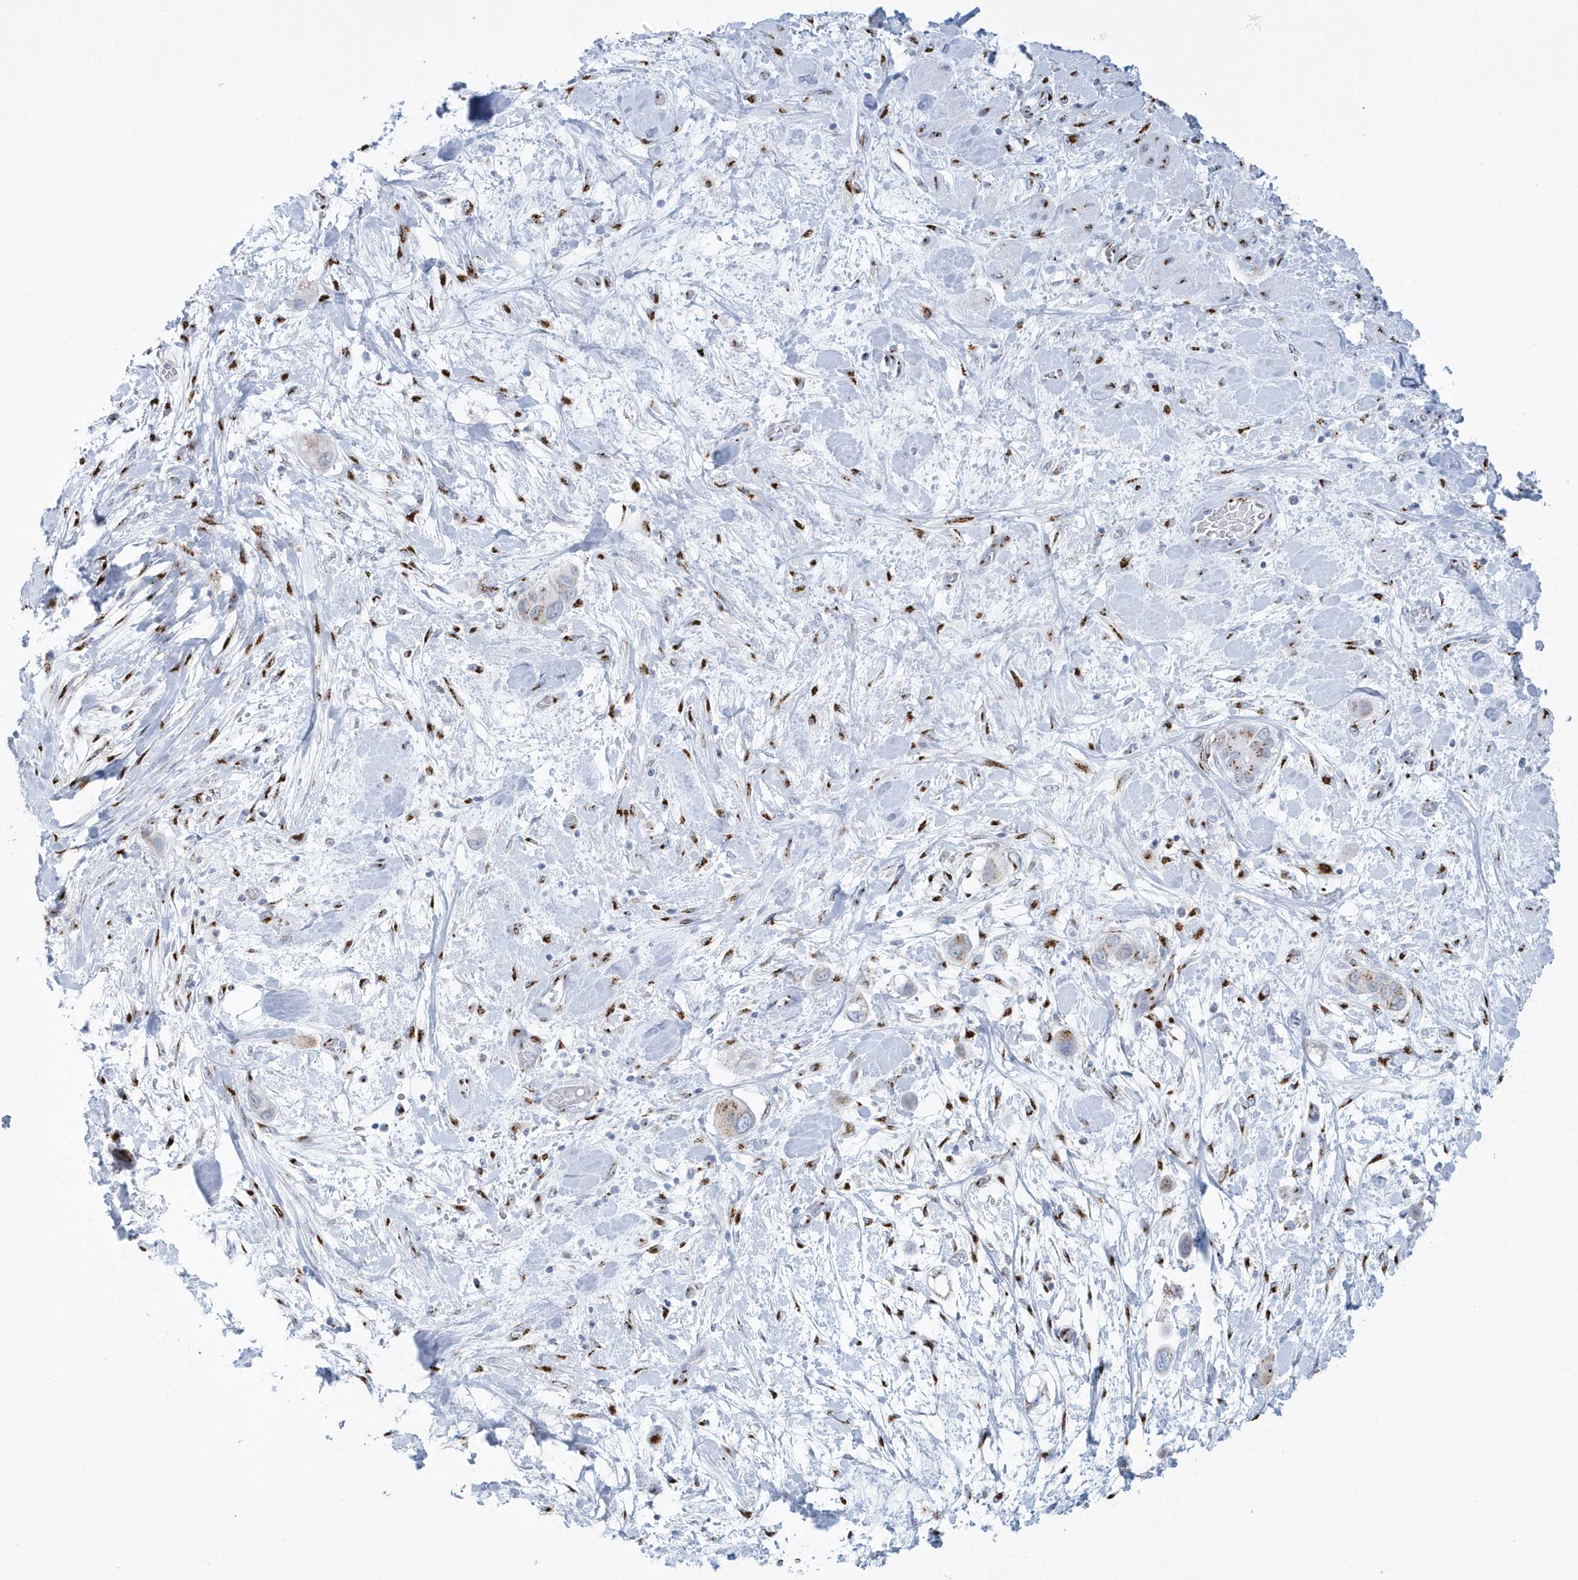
{"staining": {"intensity": "moderate", "quantity": "<25%", "location": "cytoplasmic/membranous"}, "tissue": "pancreatic cancer", "cell_type": "Tumor cells", "image_type": "cancer", "snomed": [{"axis": "morphology", "description": "Adenocarcinoma, NOS"}, {"axis": "topography", "description": "Pancreas"}], "caption": "This micrograph shows pancreatic cancer stained with immunohistochemistry to label a protein in brown. The cytoplasmic/membranous of tumor cells show moderate positivity for the protein. Nuclei are counter-stained blue.", "gene": "SLX9", "patient": {"sex": "male", "age": 68}}